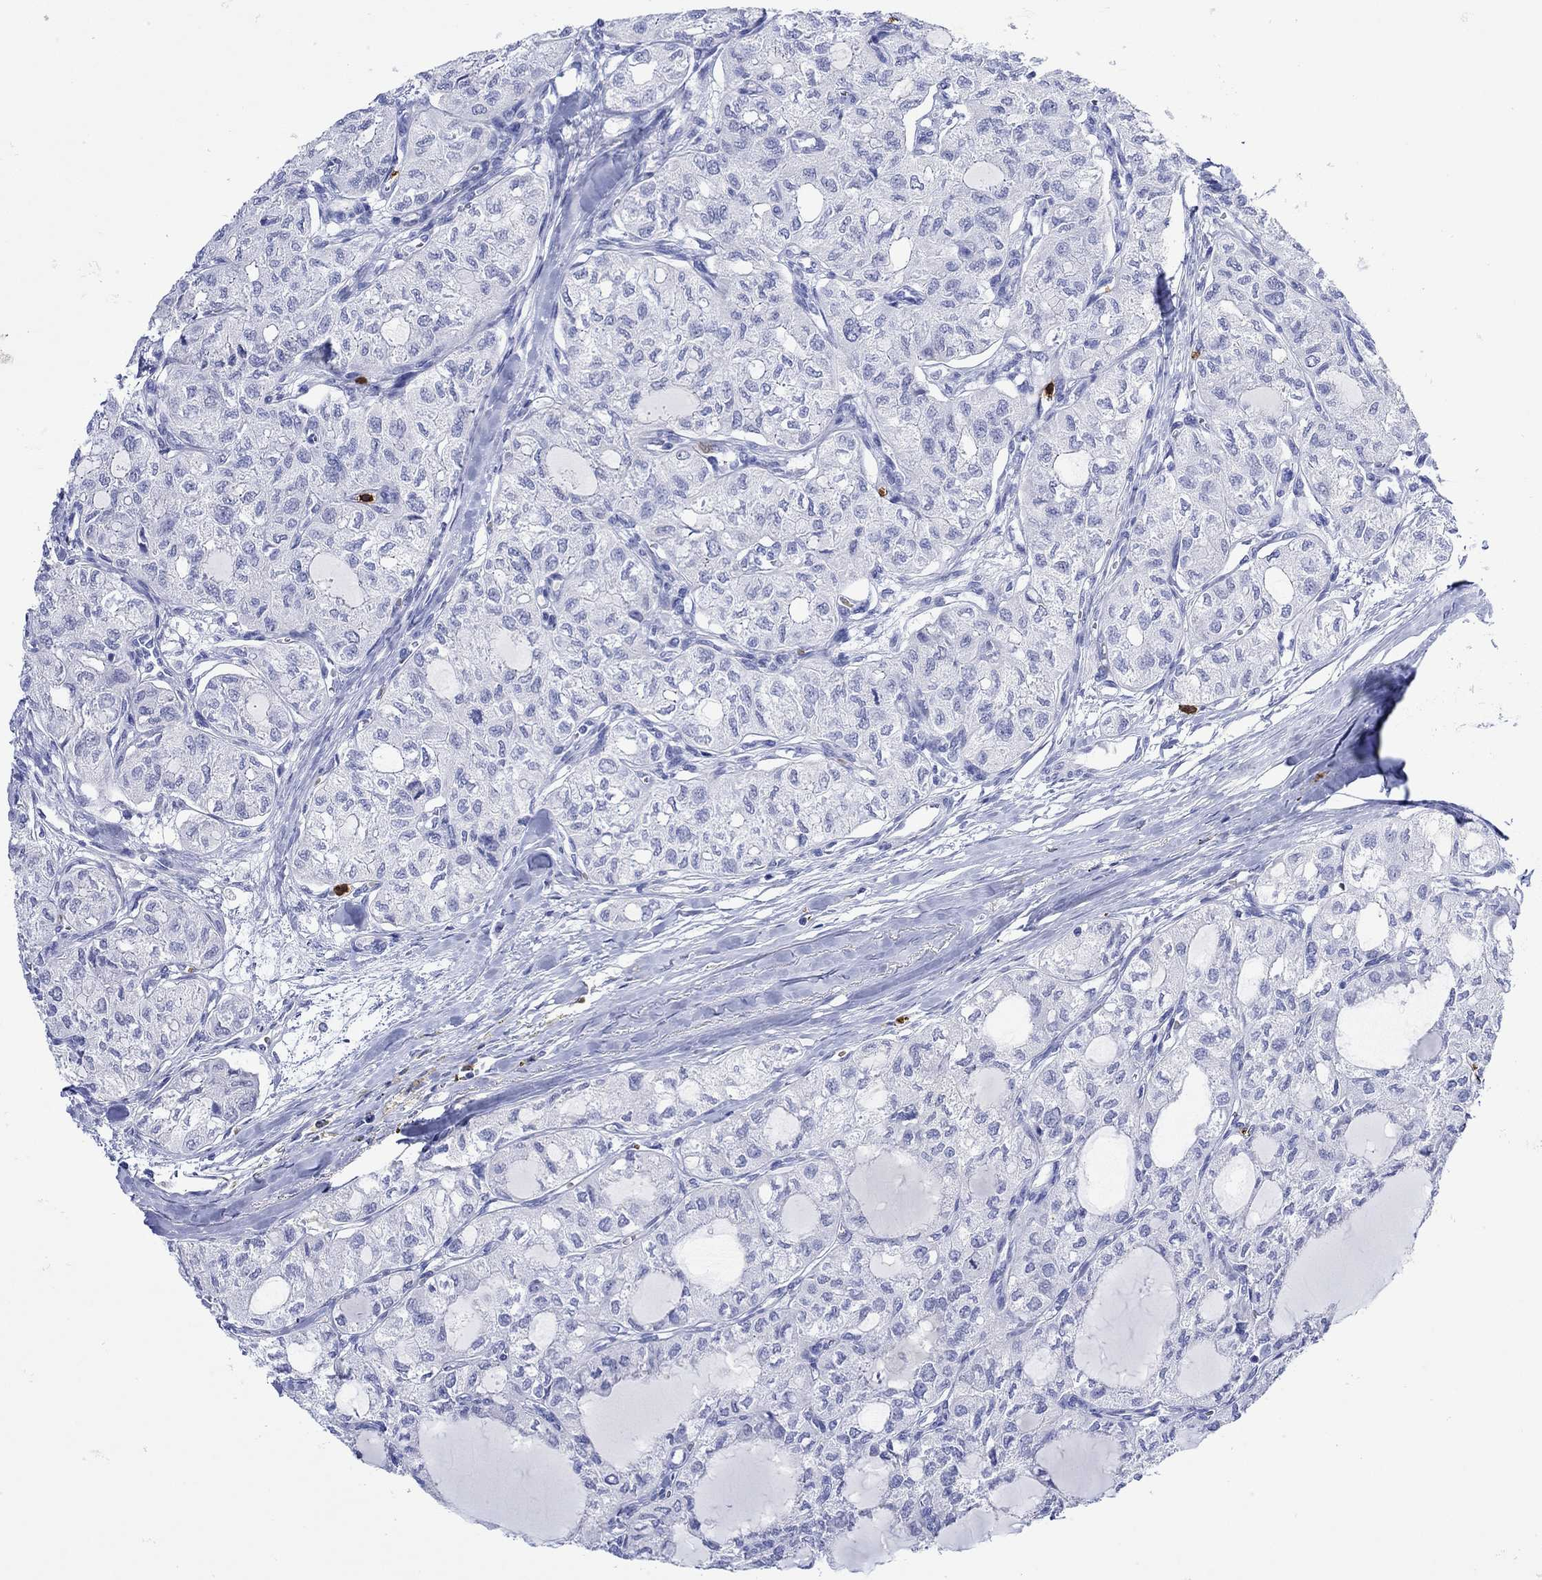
{"staining": {"intensity": "negative", "quantity": "none", "location": "none"}, "tissue": "thyroid cancer", "cell_type": "Tumor cells", "image_type": "cancer", "snomed": [{"axis": "morphology", "description": "Follicular adenoma carcinoma, NOS"}, {"axis": "topography", "description": "Thyroid gland"}], "caption": "Tumor cells are negative for protein expression in human thyroid cancer (follicular adenoma carcinoma). The staining was performed using DAB to visualize the protein expression in brown, while the nuclei were stained in blue with hematoxylin (Magnification: 20x).", "gene": "LINGO3", "patient": {"sex": "male", "age": 75}}